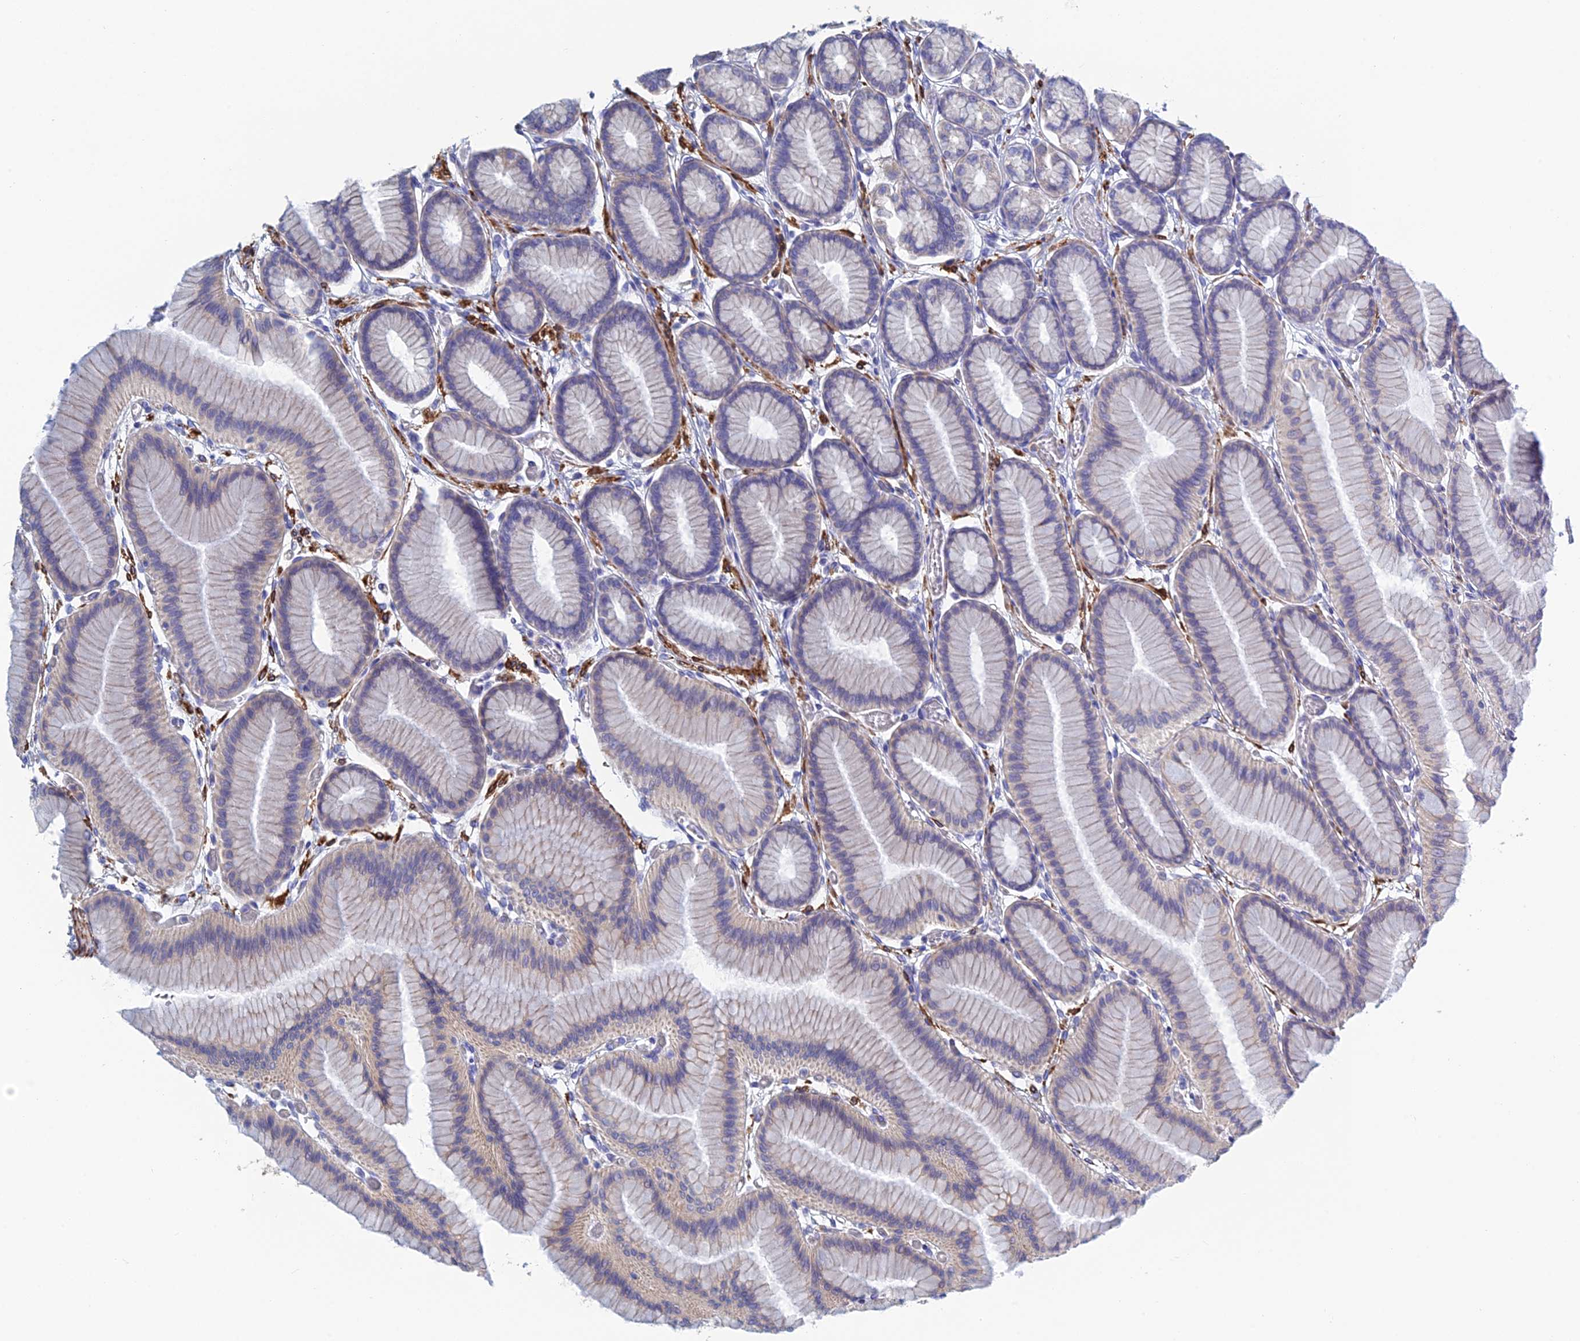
{"staining": {"intensity": "moderate", "quantity": "<25%", "location": "cytoplasmic/membranous"}, "tissue": "stomach", "cell_type": "Glandular cells", "image_type": "normal", "snomed": [{"axis": "morphology", "description": "Normal tissue, NOS"}, {"axis": "morphology", "description": "Adenocarcinoma, NOS"}, {"axis": "morphology", "description": "Adenocarcinoma, High grade"}, {"axis": "topography", "description": "Stomach, upper"}, {"axis": "topography", "description": "Stomach"}], "caption": "Normal stomach was stained to show a protein in brown. There is low levels of moderate cytoplasmic/membranous positivity in approximately <25% of glandular cells. (DAB IHC, brown staining for protein, blue staining for nuclei).", "gene": "PCDHA8", "patient": {"sex": "female", "age": 65}}